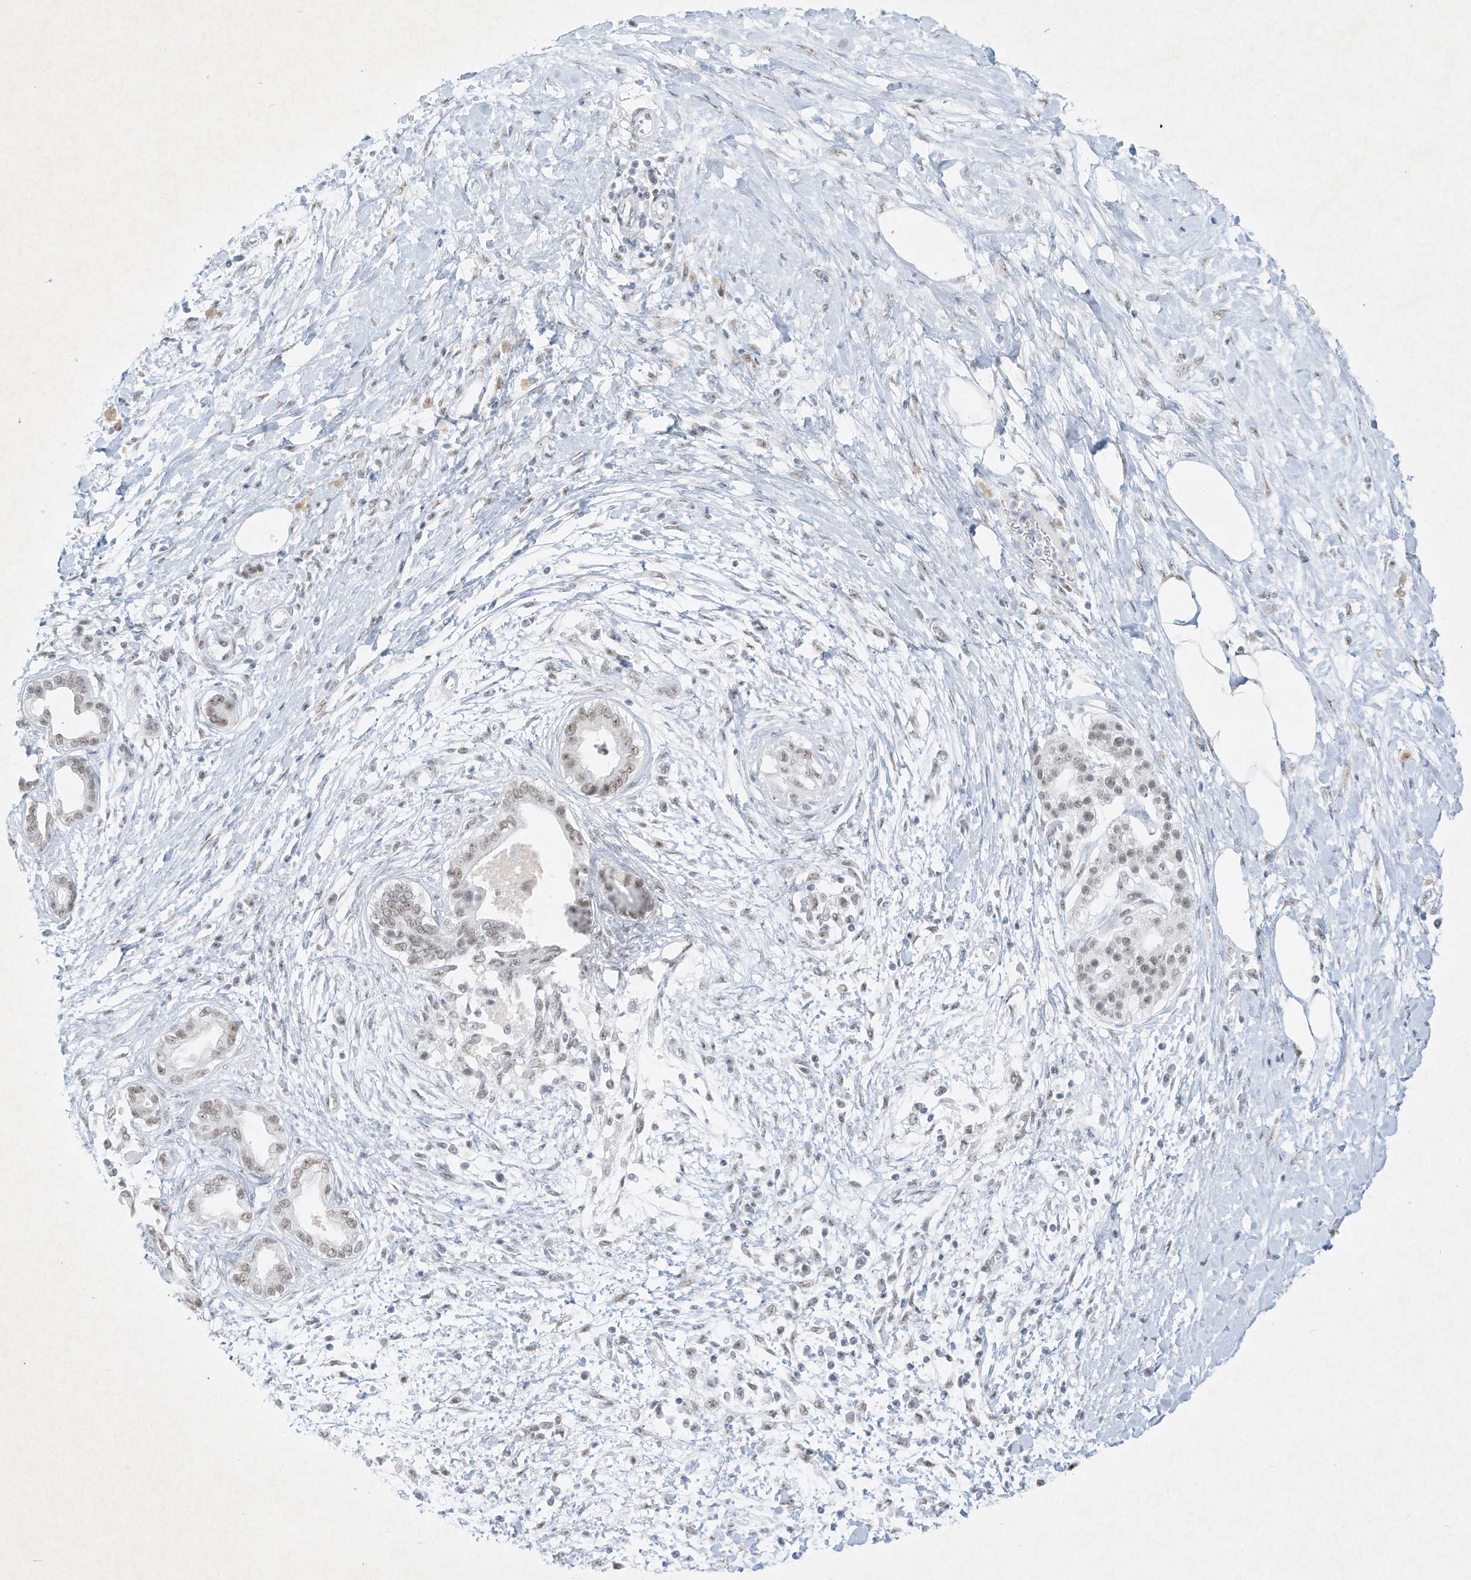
{"staining": {"intensity": "weak", "quantity": "25%-75%", "location": "nuclear"}, "tissue": "pancreatic cancer", "cell_type": "Tumor cells", "image_type": "cancer", "snomed": [{"axis": "morphology", "description": "Adenocarcinoma, NOS"}, {"axis": "topography", "description": "Pancreas"}], "caption": "DAB immunohistochemical staining of human pancreatic adenocarcinoma reveals weak nuclear protein positivity in about 25%-75% of tumor cells. (Brightfield microscopy of DAB IHC at high magnification).", "gene": "PGC", "patient": {"sex": "male", "age": 58}}